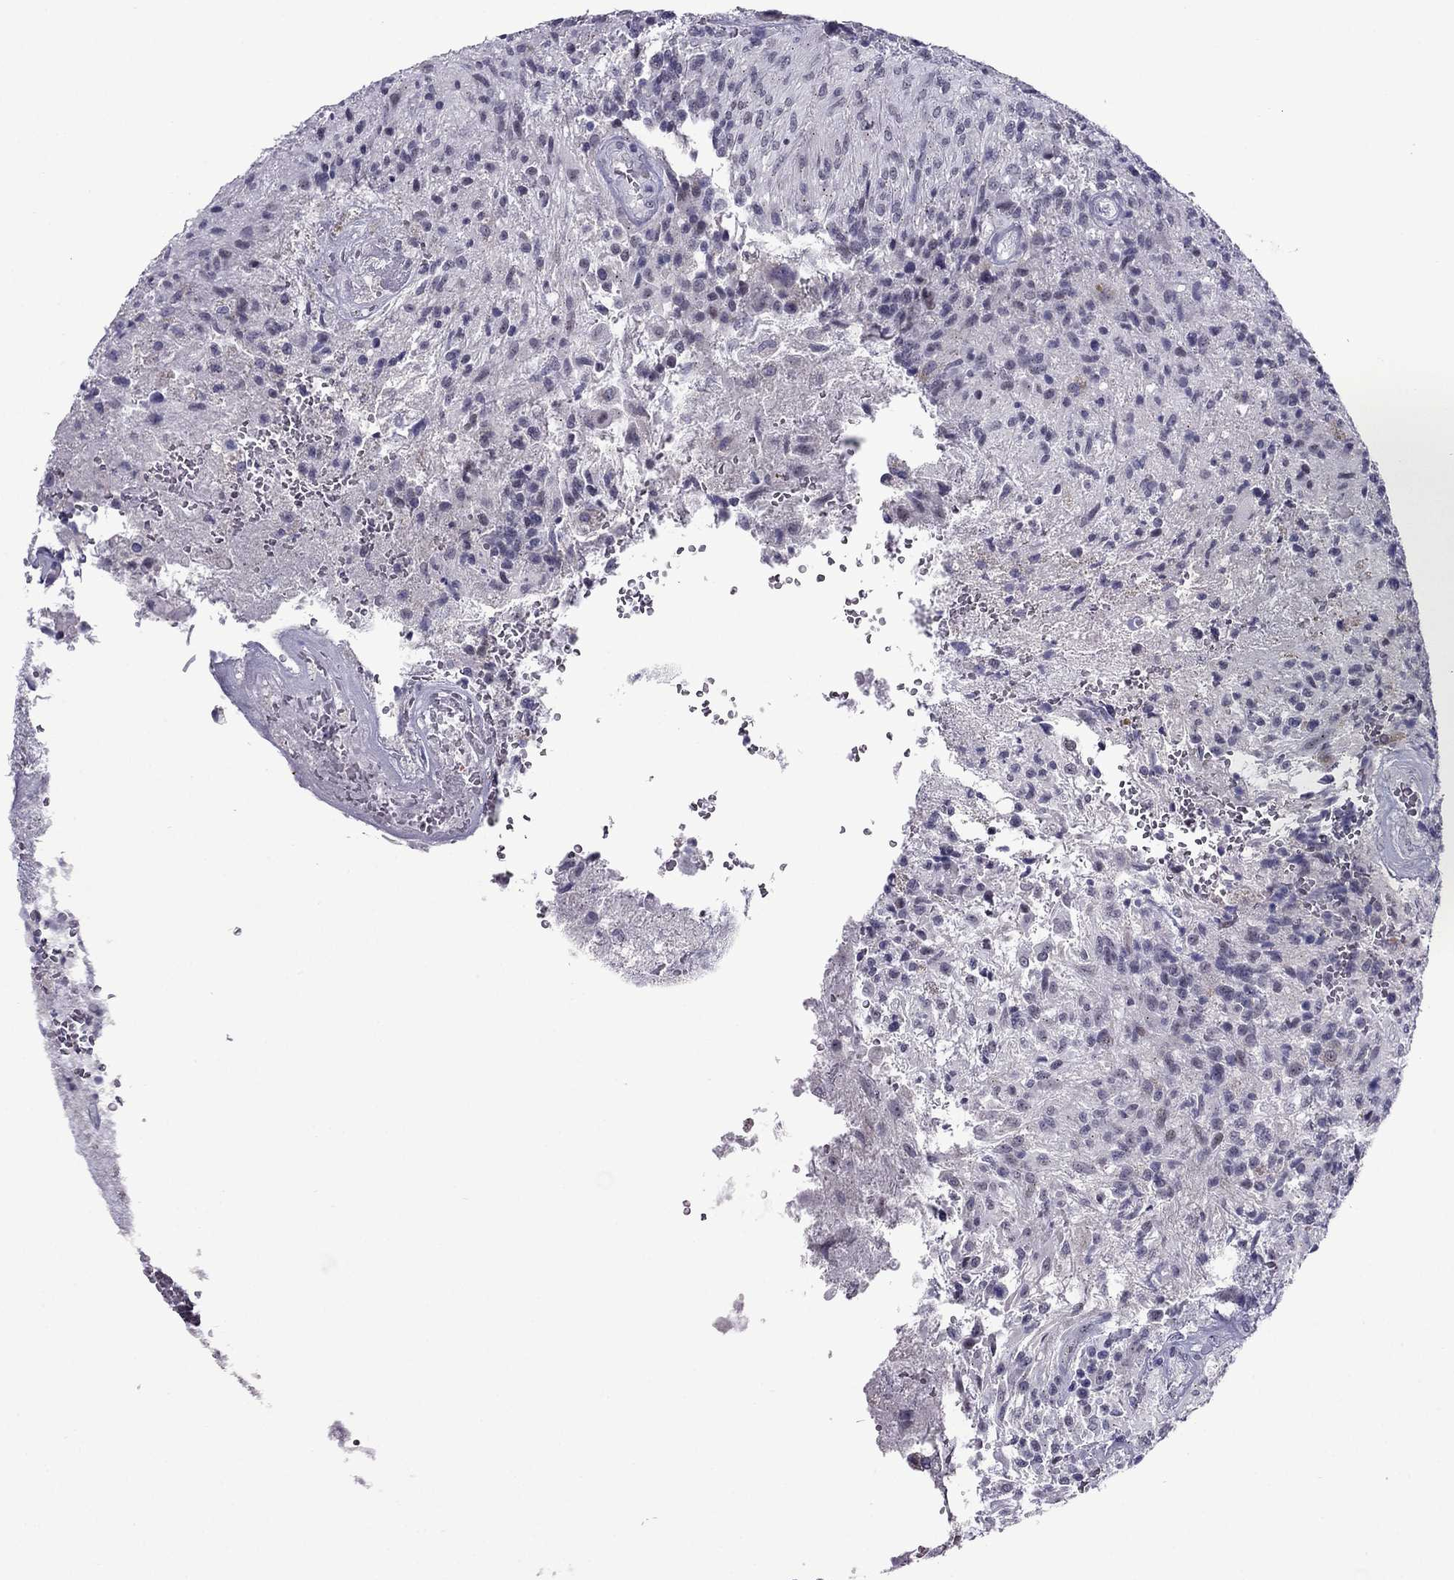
{"staining": {"intensity": "negative", "quantity": "none", "location": "none"}, "tissue": "glioma", "cell_type": "Tumor cells", "image_type": "cancer", "snomed": [{"axis": "morphology", "description": "Glioma, malignant, High grade"}, {"axis": "topography", "description": "Brain"}], "caption": "This is a histopathology image of immunohistochemistry staining of glioma, which shows no positivity in tumor cells.", "gene": "MYBPH", "patient": {"sex": "male", "age": 56}}